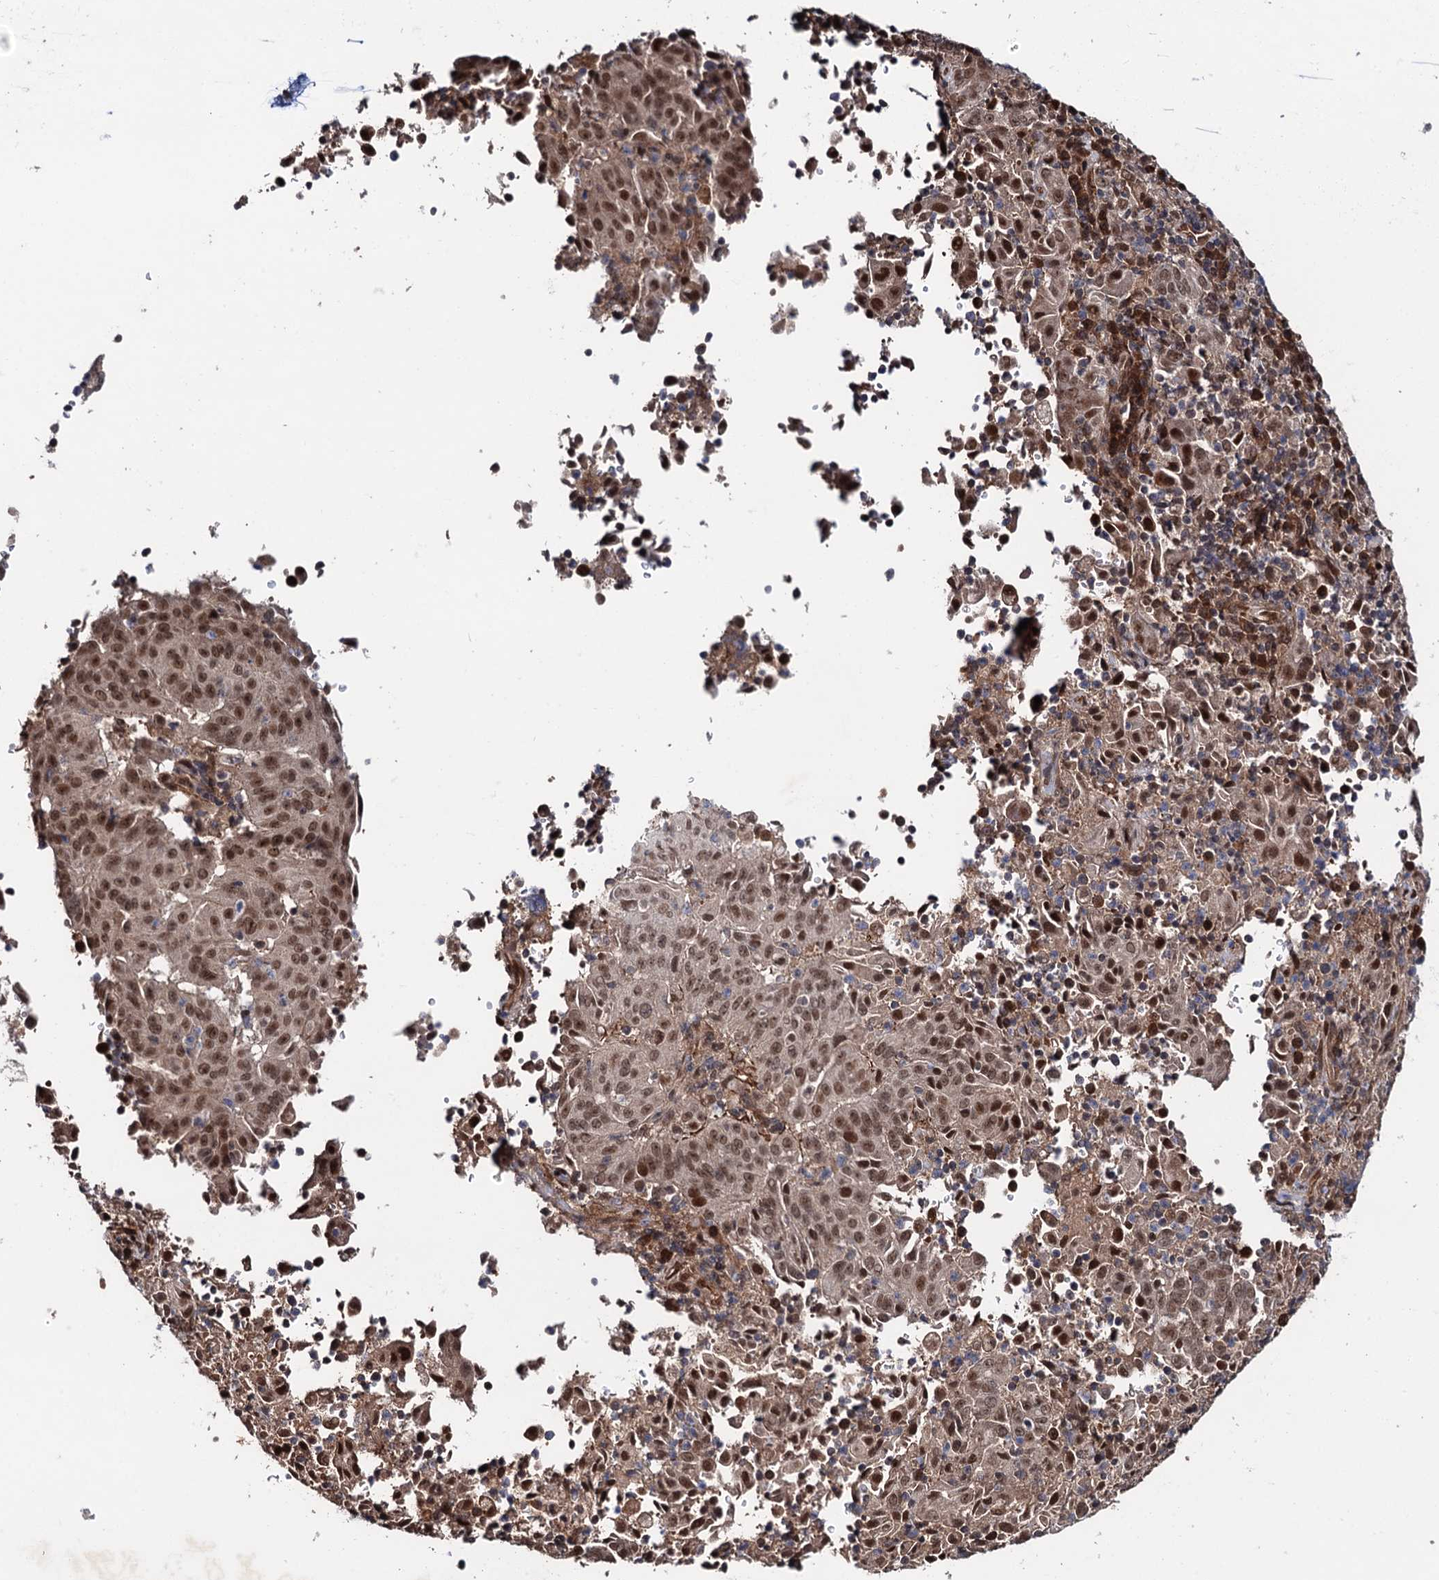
{"staining": {"intensity": "moderate", "quantity": ">75%", "location": "nuclear"}, "tissue": "pancreatic cancer", "cell_type": "Tumor cells", "image_type": "cancer", "snomed": [{"axis": "morphology", "description": "Adenocarcinoma, NOS"}, {"axis": "topography", "description": "Pancreas"}], "caption": "Pancreatic cancer (adenocarcinoma) stained with DAB IHC displays medium levels of moderate nuclear positivity in about >75% of tumor cells.", "gene": "CDC23", "patient": {"sex": "male", "age": 51}}